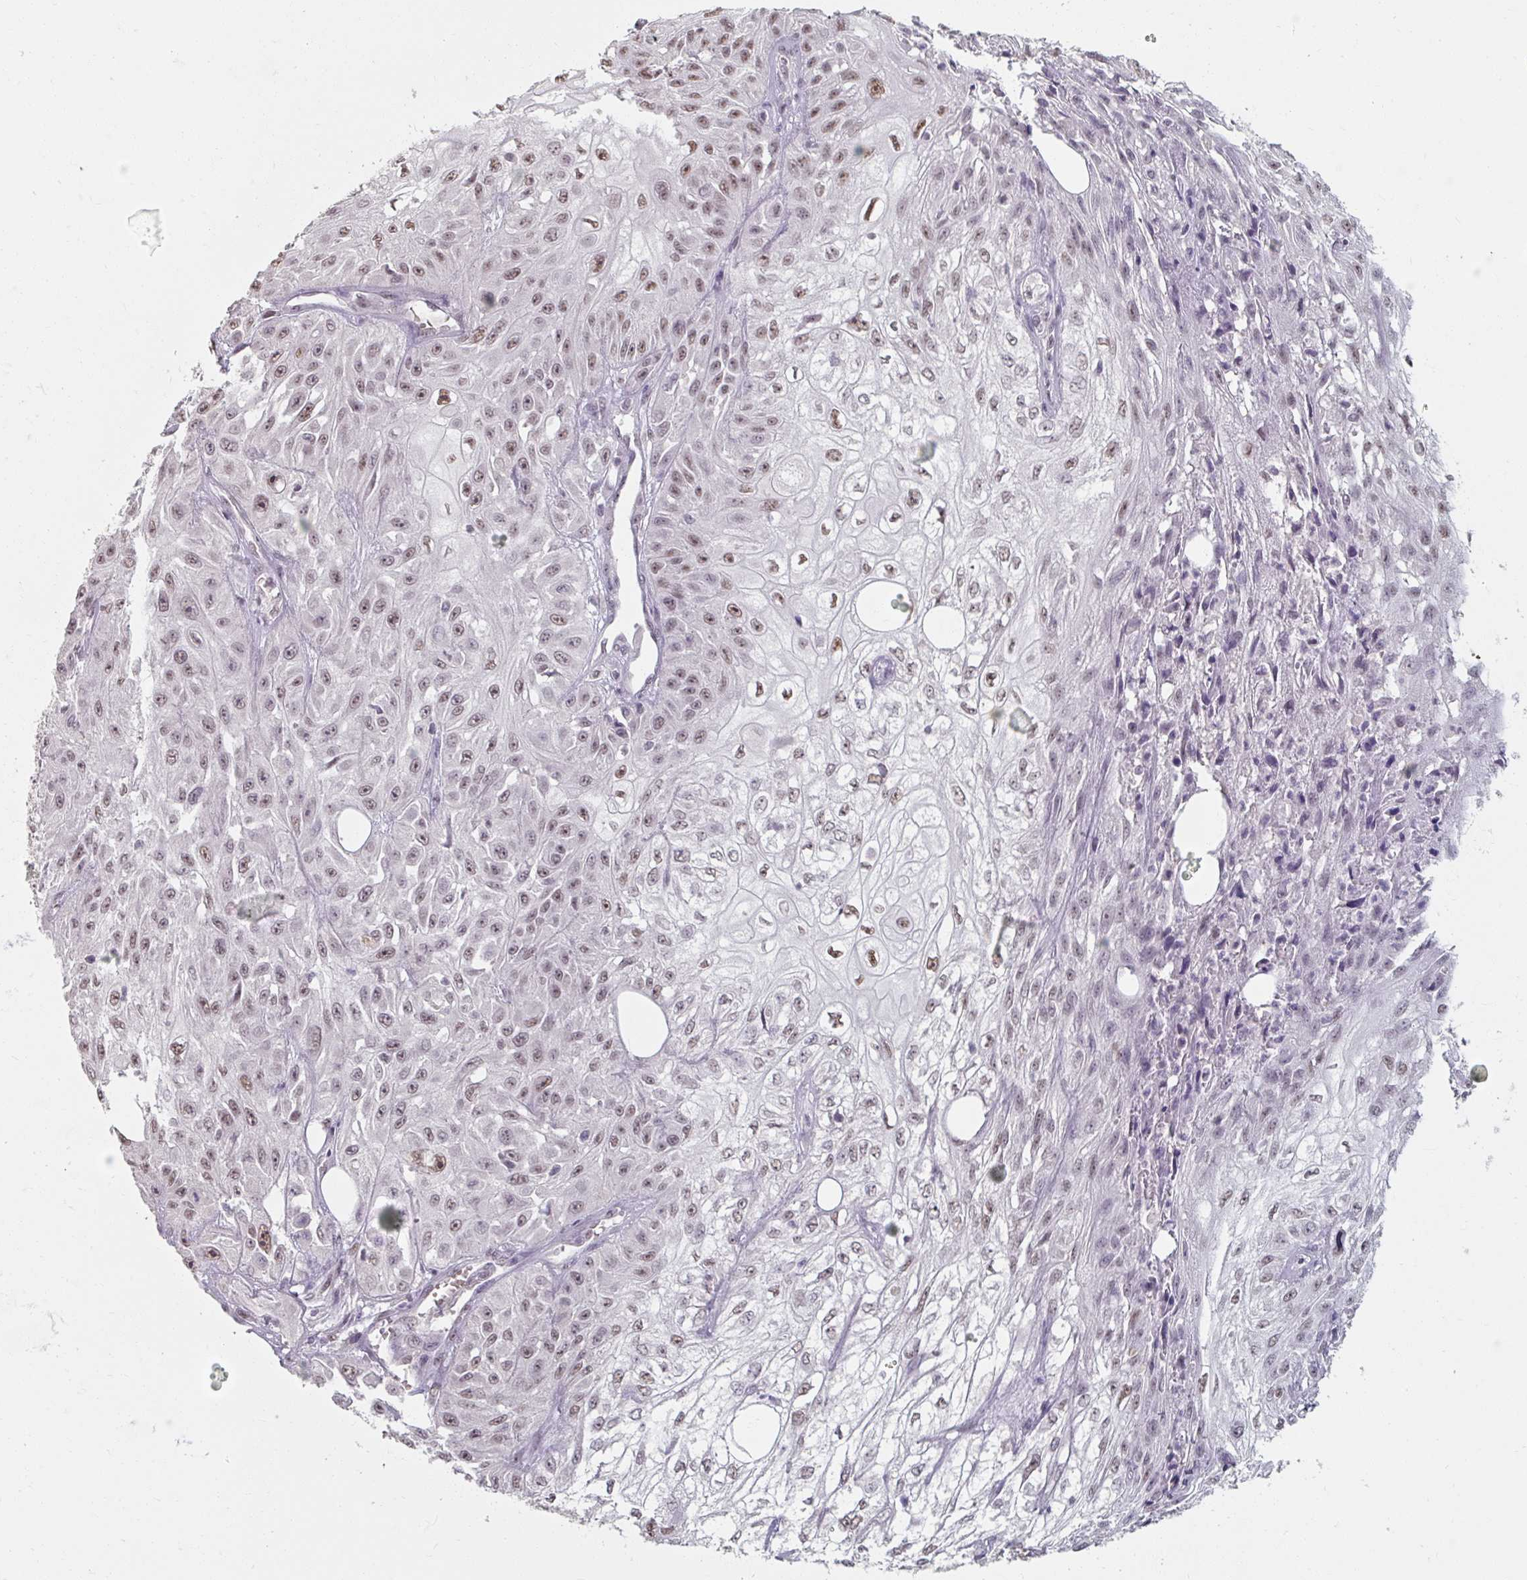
{"staining": {"intensity": "weak", "quantity": "25%-75%", "location": "nuclear"}, "tissue": "skin cancer", "cell_type": "Tumor cells", "image_type": "cancer", "snomed": [{"axis": "morphology", "description": "Squamous cell carcinoma, NOS"}, {"axis": "morphology", "description": "Squamous cell carcinoma, metastatic, NOS"}, {"axis": "topography", "description": "Skin"}, {"axis": "topography", "description": "Lymph node"}], "caption": "Approximately 25%-75% of tumor cells in human skin cancer exhibit weak nuclear protein staining as visualized by brown immunohistochemical staining.", "gene": "ZFTRAF1", "patient": {"sex": "male", "age": 75}}